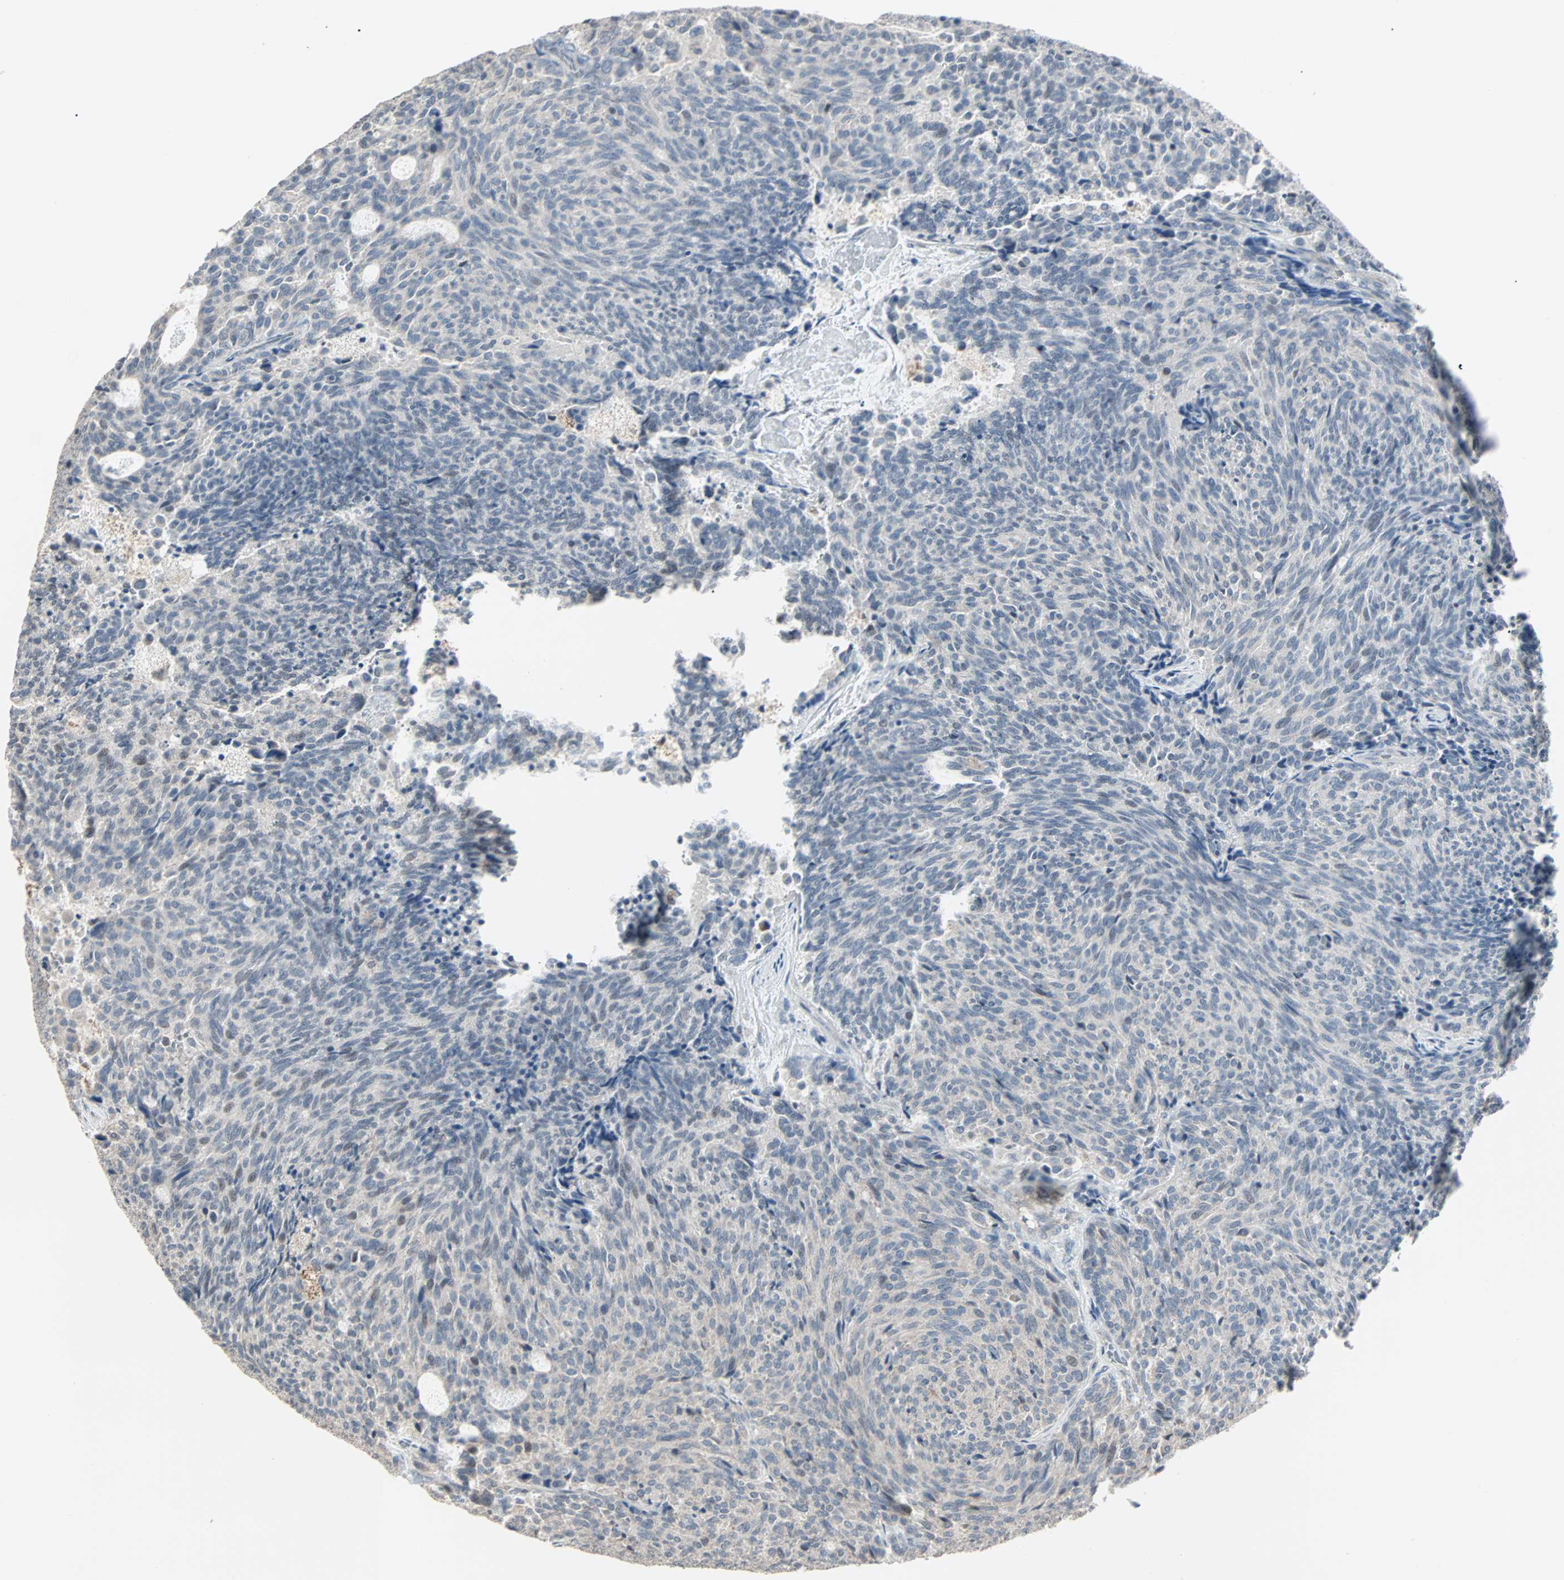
{"staining": {"intensity": "weak", "quantity": ">75%", "location": "cytoplasmic/membranous"}, "tissue": "carcinoid", "cell_type": "Tumor cells", "image_type": "cancer", "snomed": [{"axis": "morphology", "description": "Carcinoid, malignant, NOS"}, {"axis": "topography", "description": "Pancreas"}], "caption": "About >75% of tumor cells in human malignant carcinoid reveal weak cytoplasmic/membranous protein expression as visualized by brown immunohistochemical staining.", "gene": "KDM4A", "patient": {"sex": "female", "age": 54}}